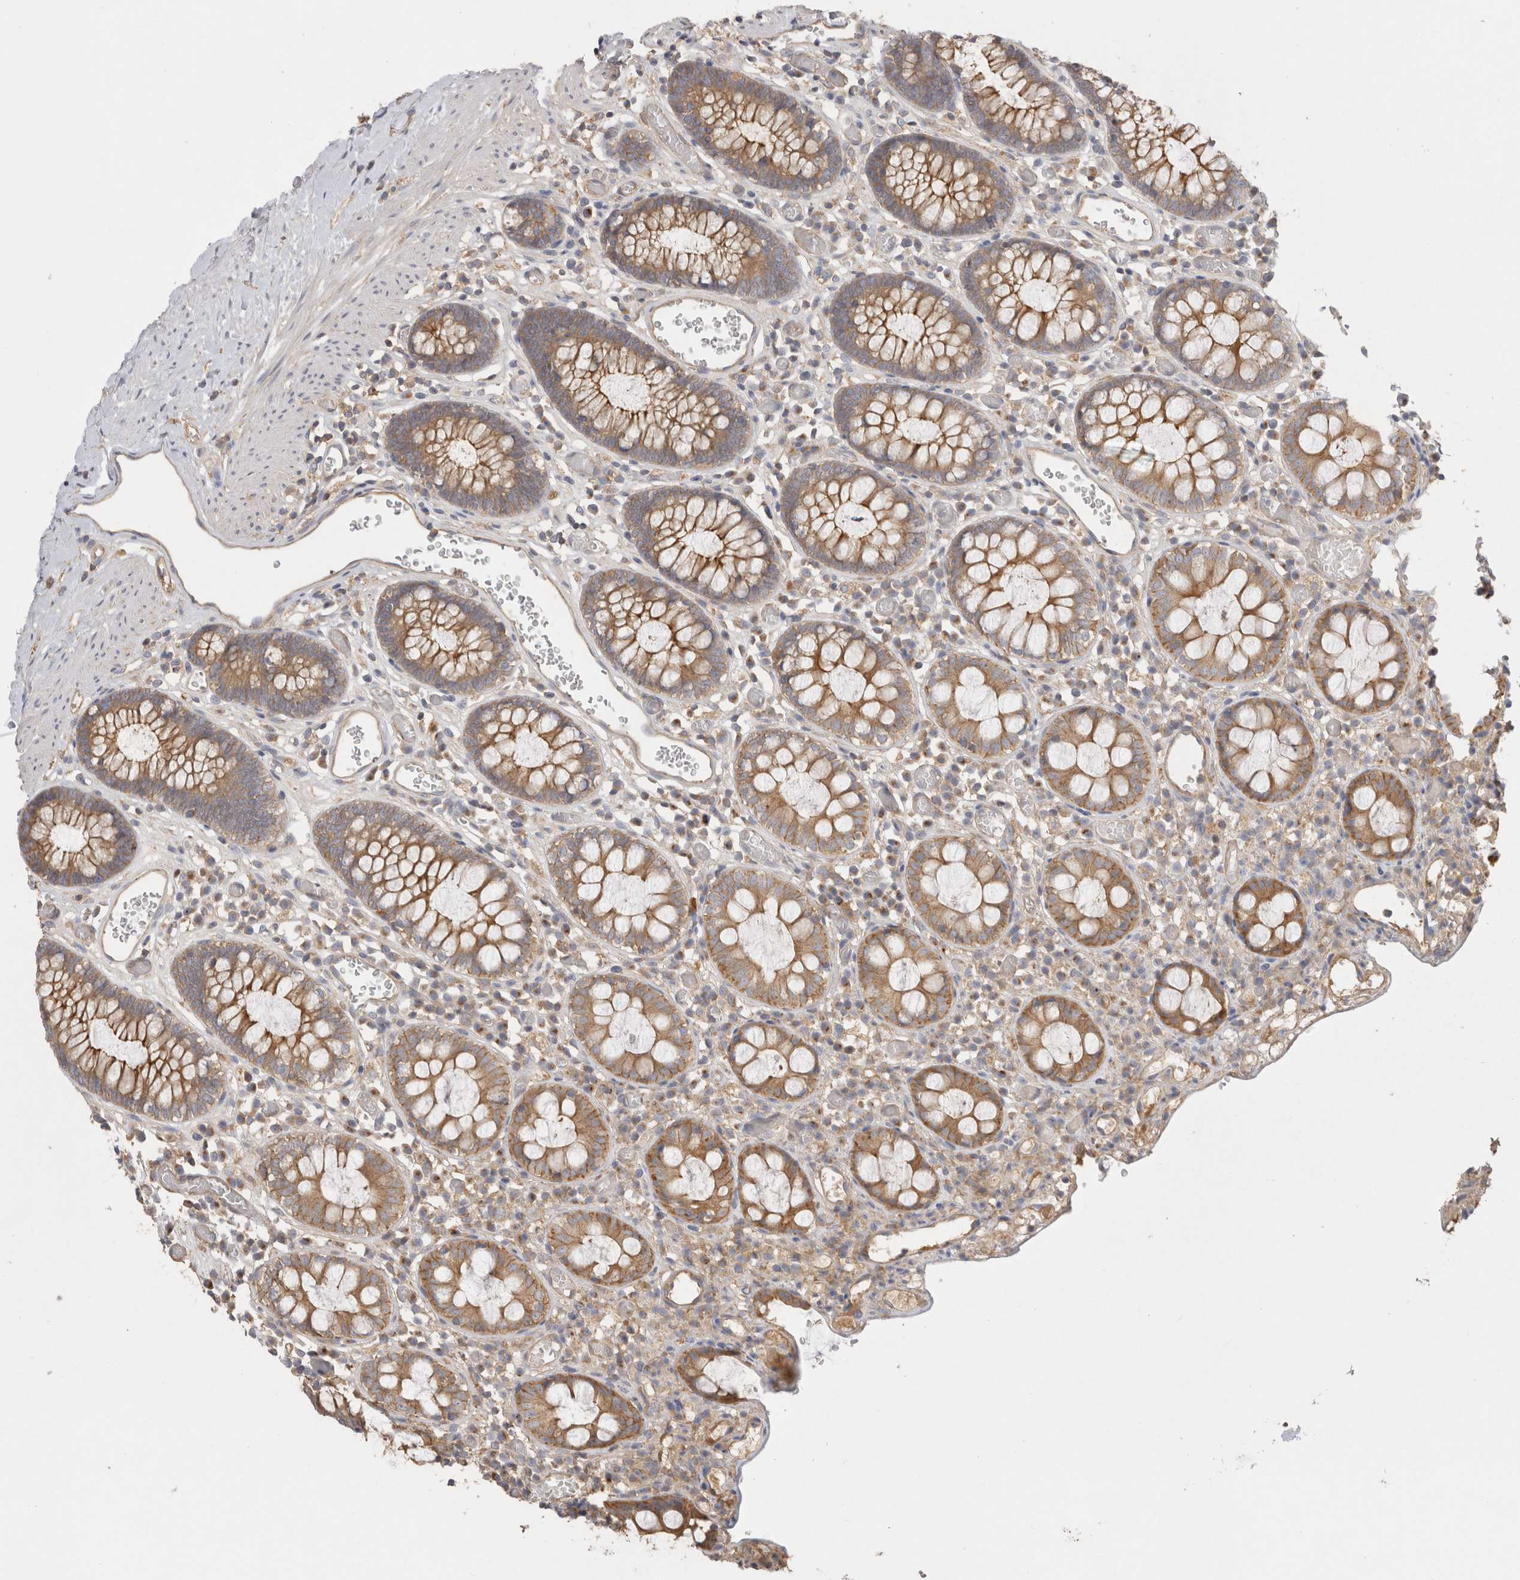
{"staining": {"intensity": "moderate", "quantity": ">75%", "location": "cytoplasmic/membranous"}, "tissue": "colon", "cell_type": "Endothelial cells", "image_type": "normal", "snomed": [{"axis": "morphology", "description": "Normal tissue, NOS"}, {"axis": "topography", "description": "Colon"}], "caption": "Unremarkable colon shows moderate cytoplasmic/membranous expression in about >75% of endothelial cells, visualized by immunohistochemistry.", "gene": "CHMP6", "patient": {"sex": "male", "age": 14}}